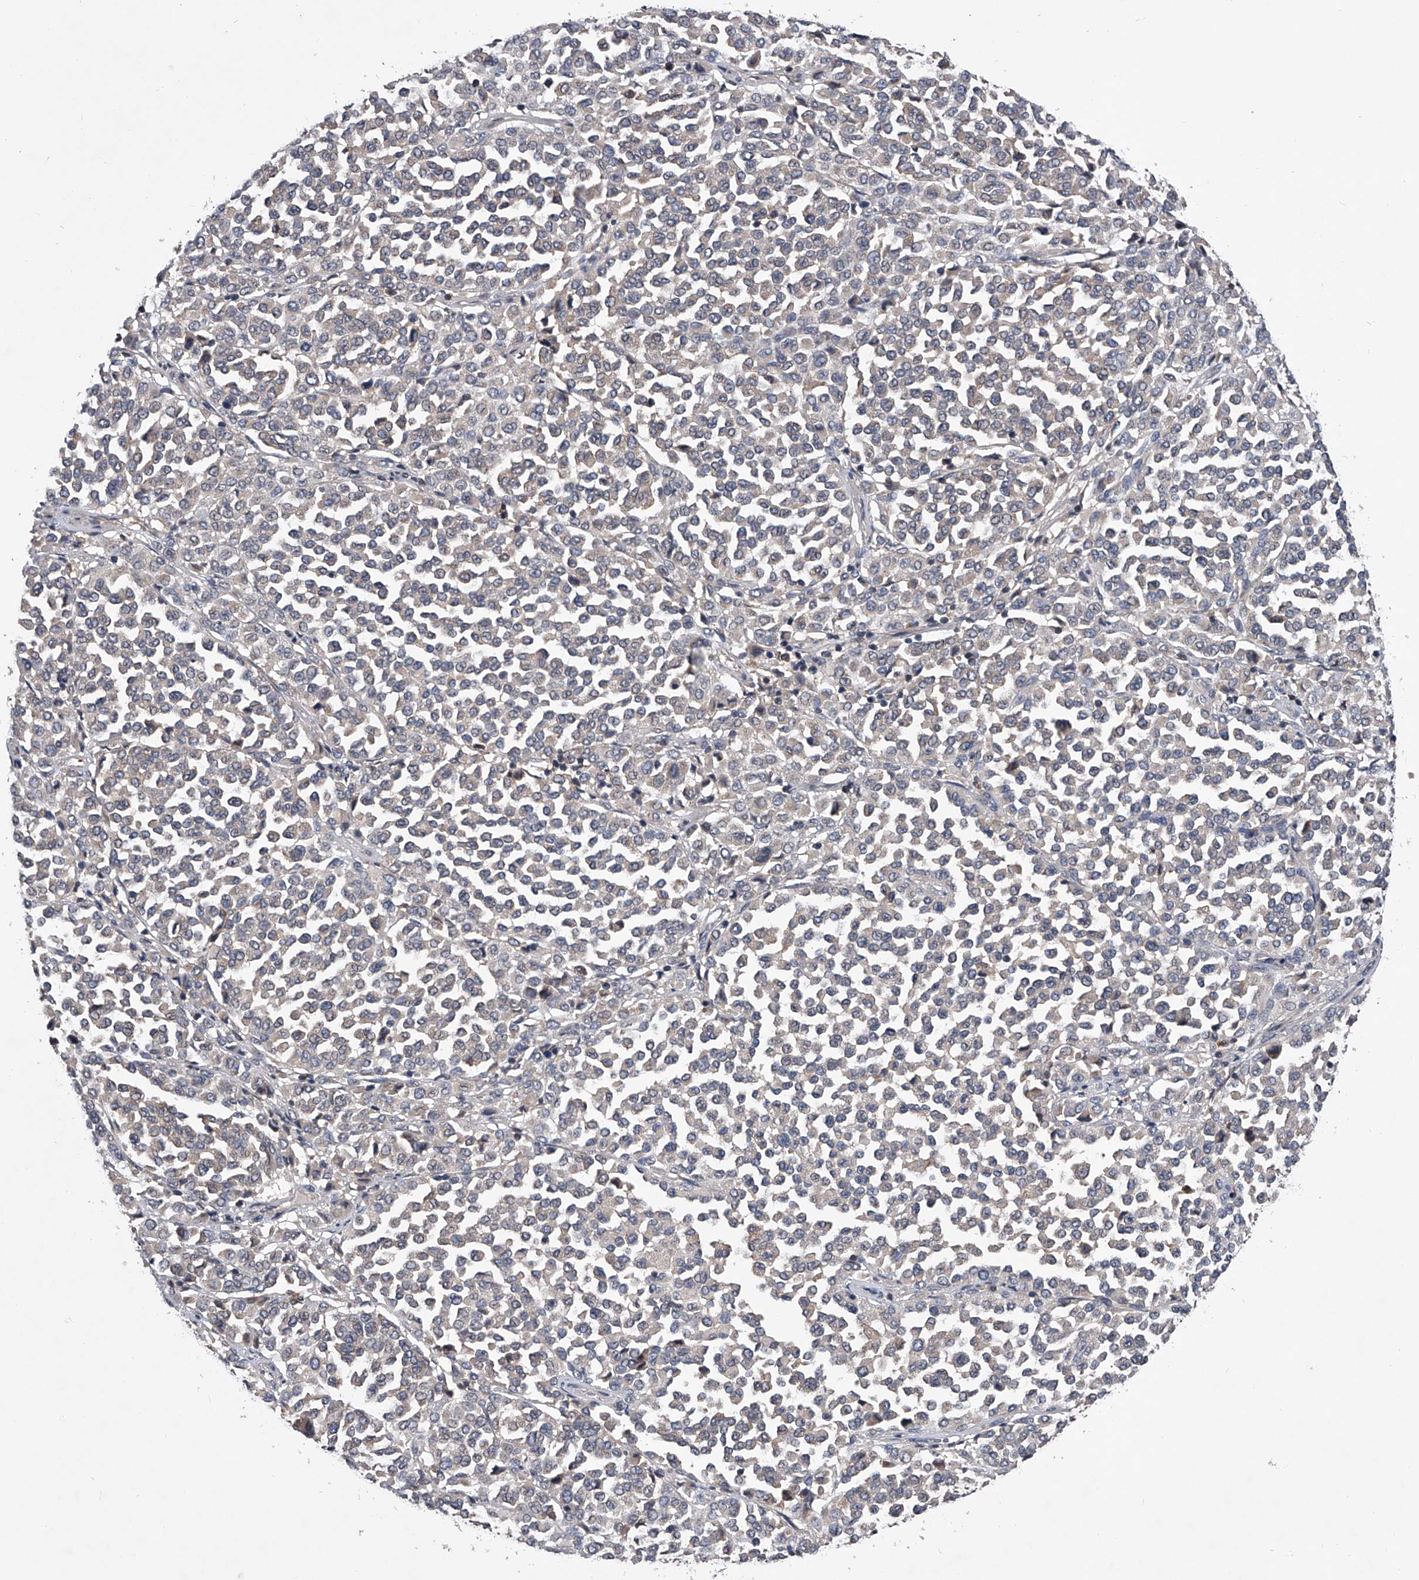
{"staining": {"intensity": "negative", "quantity": "none", "location": "none"}, "tissue": "melanoma", "cell_type": "Tumor cells", "image_type": "cancer", "snomed": [{"axis": "morphology", "description": "Malignant melanoma, Metastatic site"}, {"axis": "topography", "description": "Pancreas"}], "caption": "The image displays no significant expression in tumor cells of melanoma.", "gene": "ZNF30", "patient": {"sex": "female", "age": 30}}